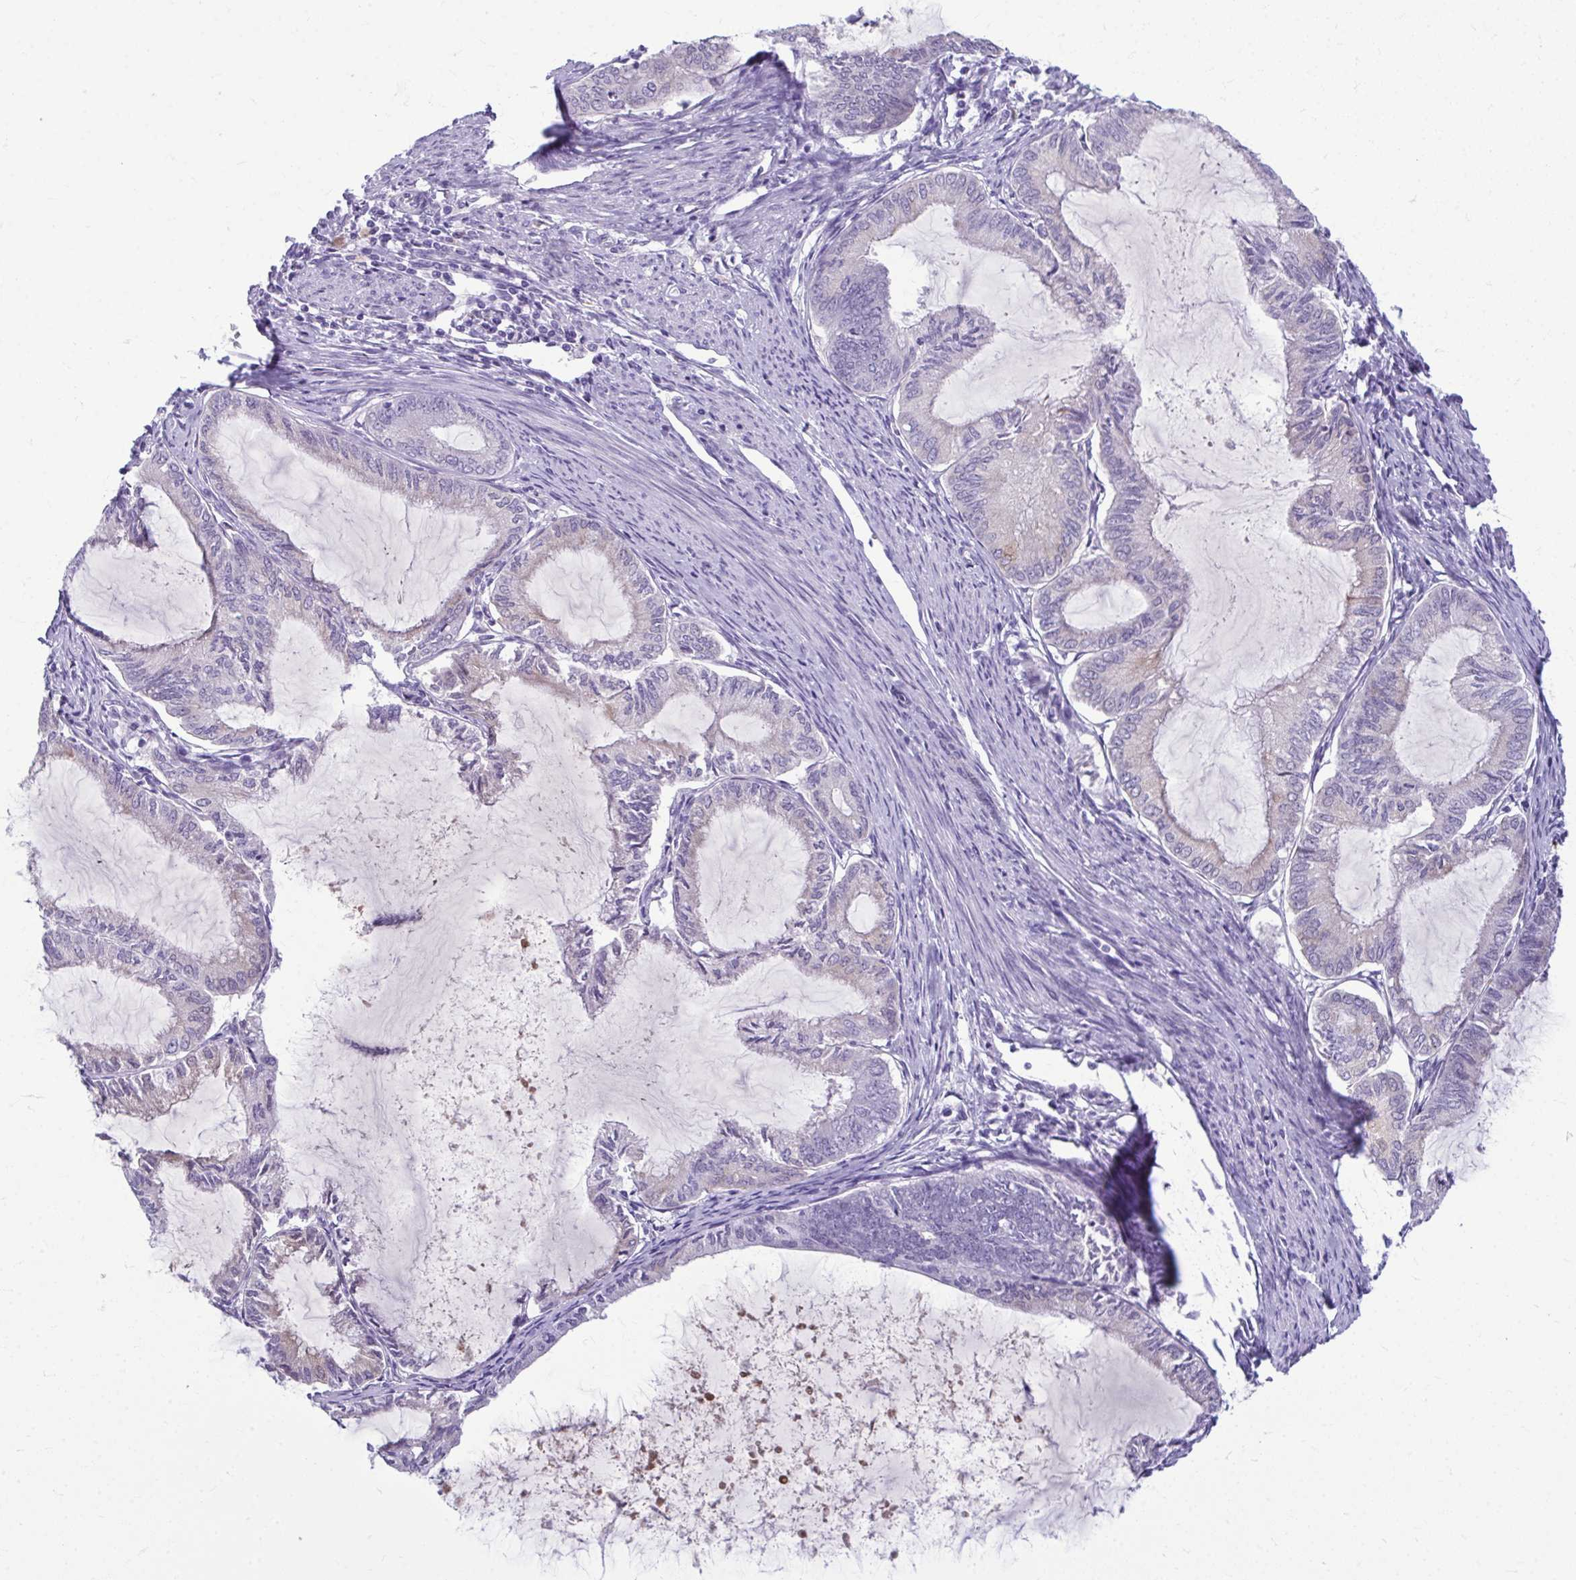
{"staining": {"intensity": "negative", "quantity": "none", "location": "none"}, "tissue": "endometrial cancer", "cell_type": "Tumor cells", "image_type": "cancer", "snomed": [{"axis": "morphology", "description": "Adenocarcinoma, NOS"}, {"axis": "topography", "description": "Endometrium"}], "caption": "Human adenocarcinoma (endometrial) stained for a protein using immunohistochemistry displays no positivity in tumor cells.", "gene": "SERPINI1", "patient": {"sex": "female", "age": 86}}